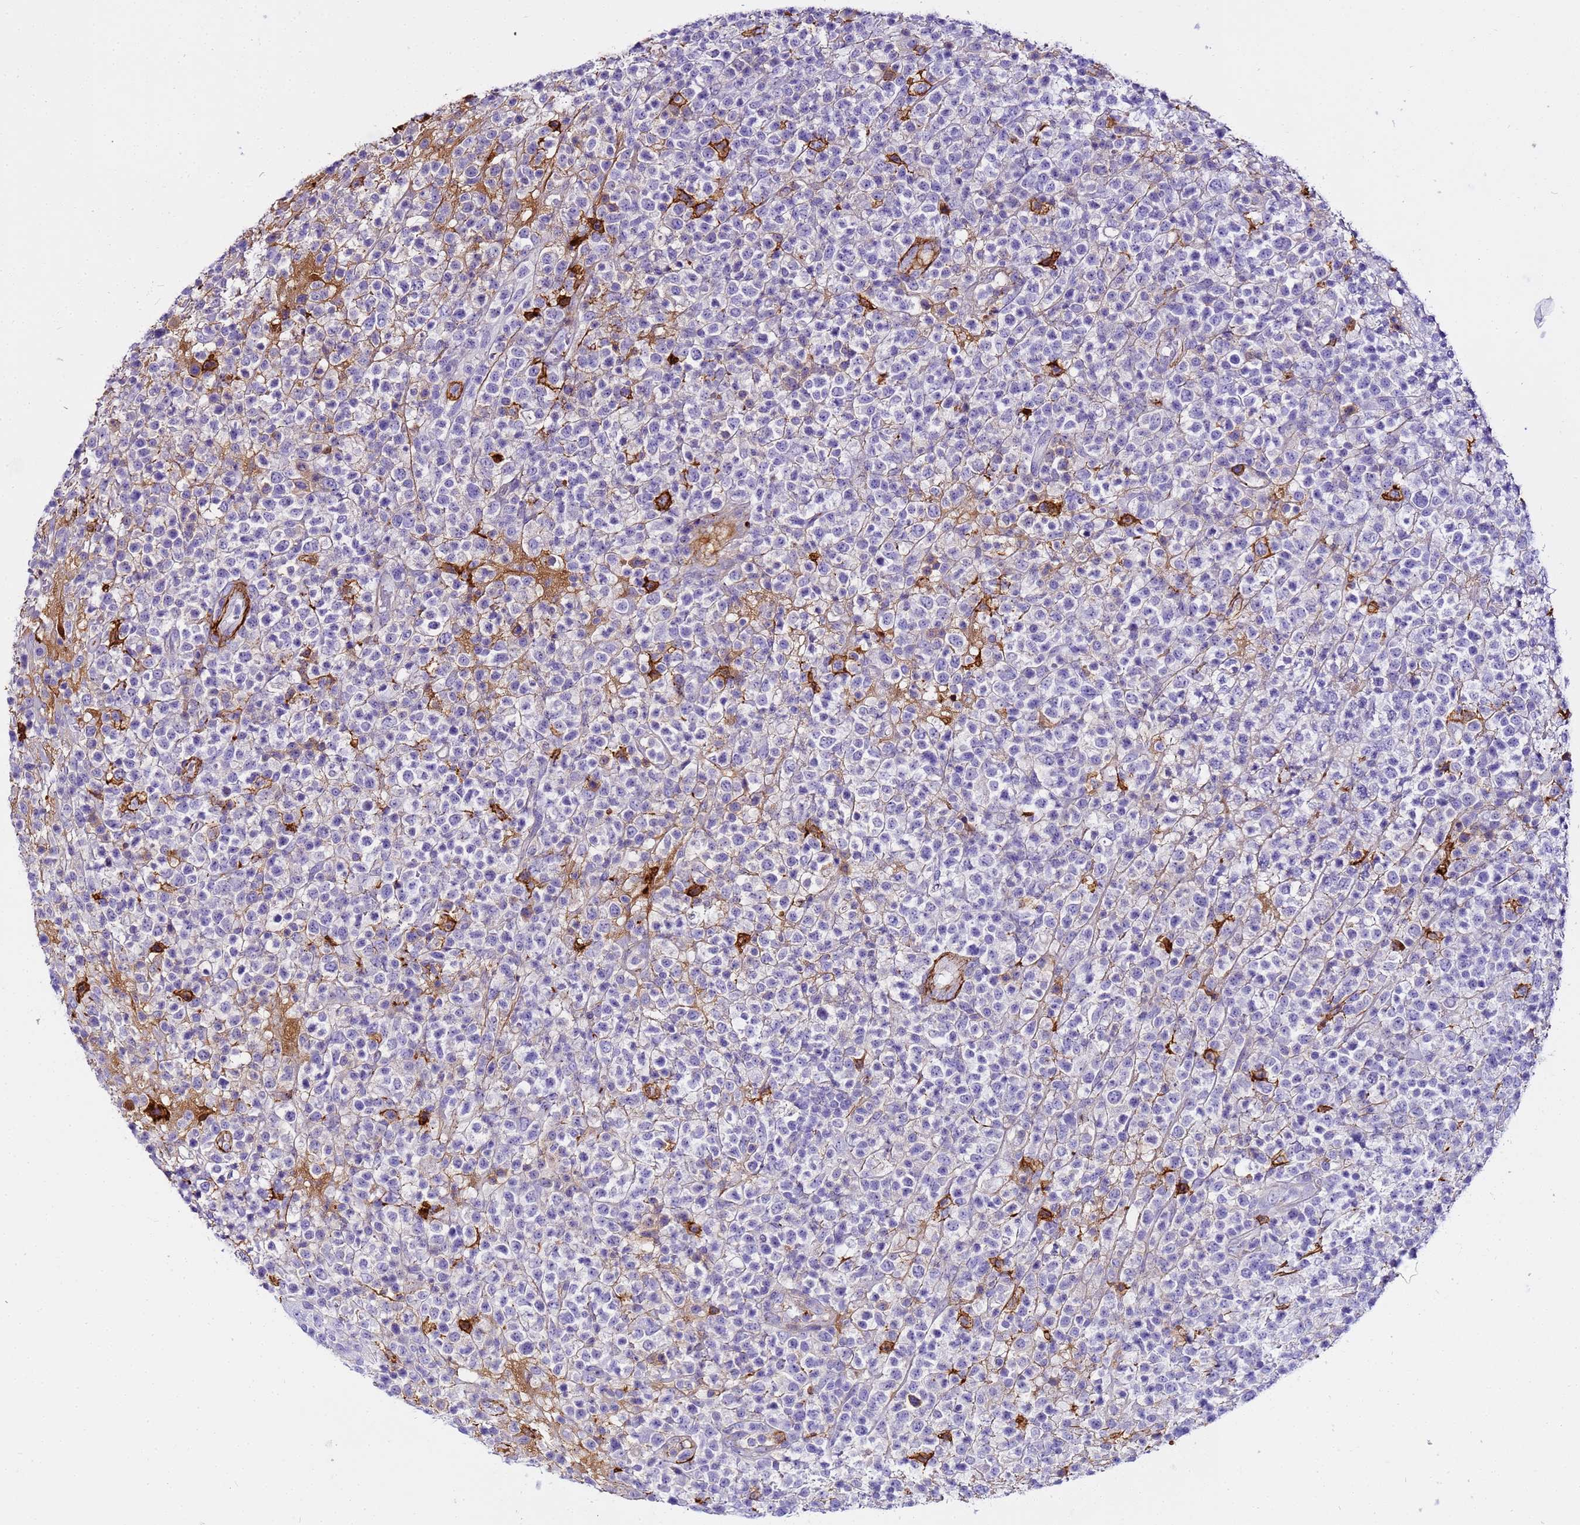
{"staining": {"intensity": "negative", "quantity": "none", "location": "none"}, "tissue": "lymphoma", "cell_type": "Tumor cells", "image_type": "cancer", "snomed": [{"axis": "morphology", "description": "Malignant lymphoma, non-Hodgkin's type, High grade"}, {"axis": "topography", "description": "Colon"}], "caption": "Immunohistochemical staining of human high-grade malignant lymphoma, non-Hodgkin's type shows no significant positivity in tumor cells.", "gene": "CFHR2", "patient": {"sex": "female", "age": 53}}